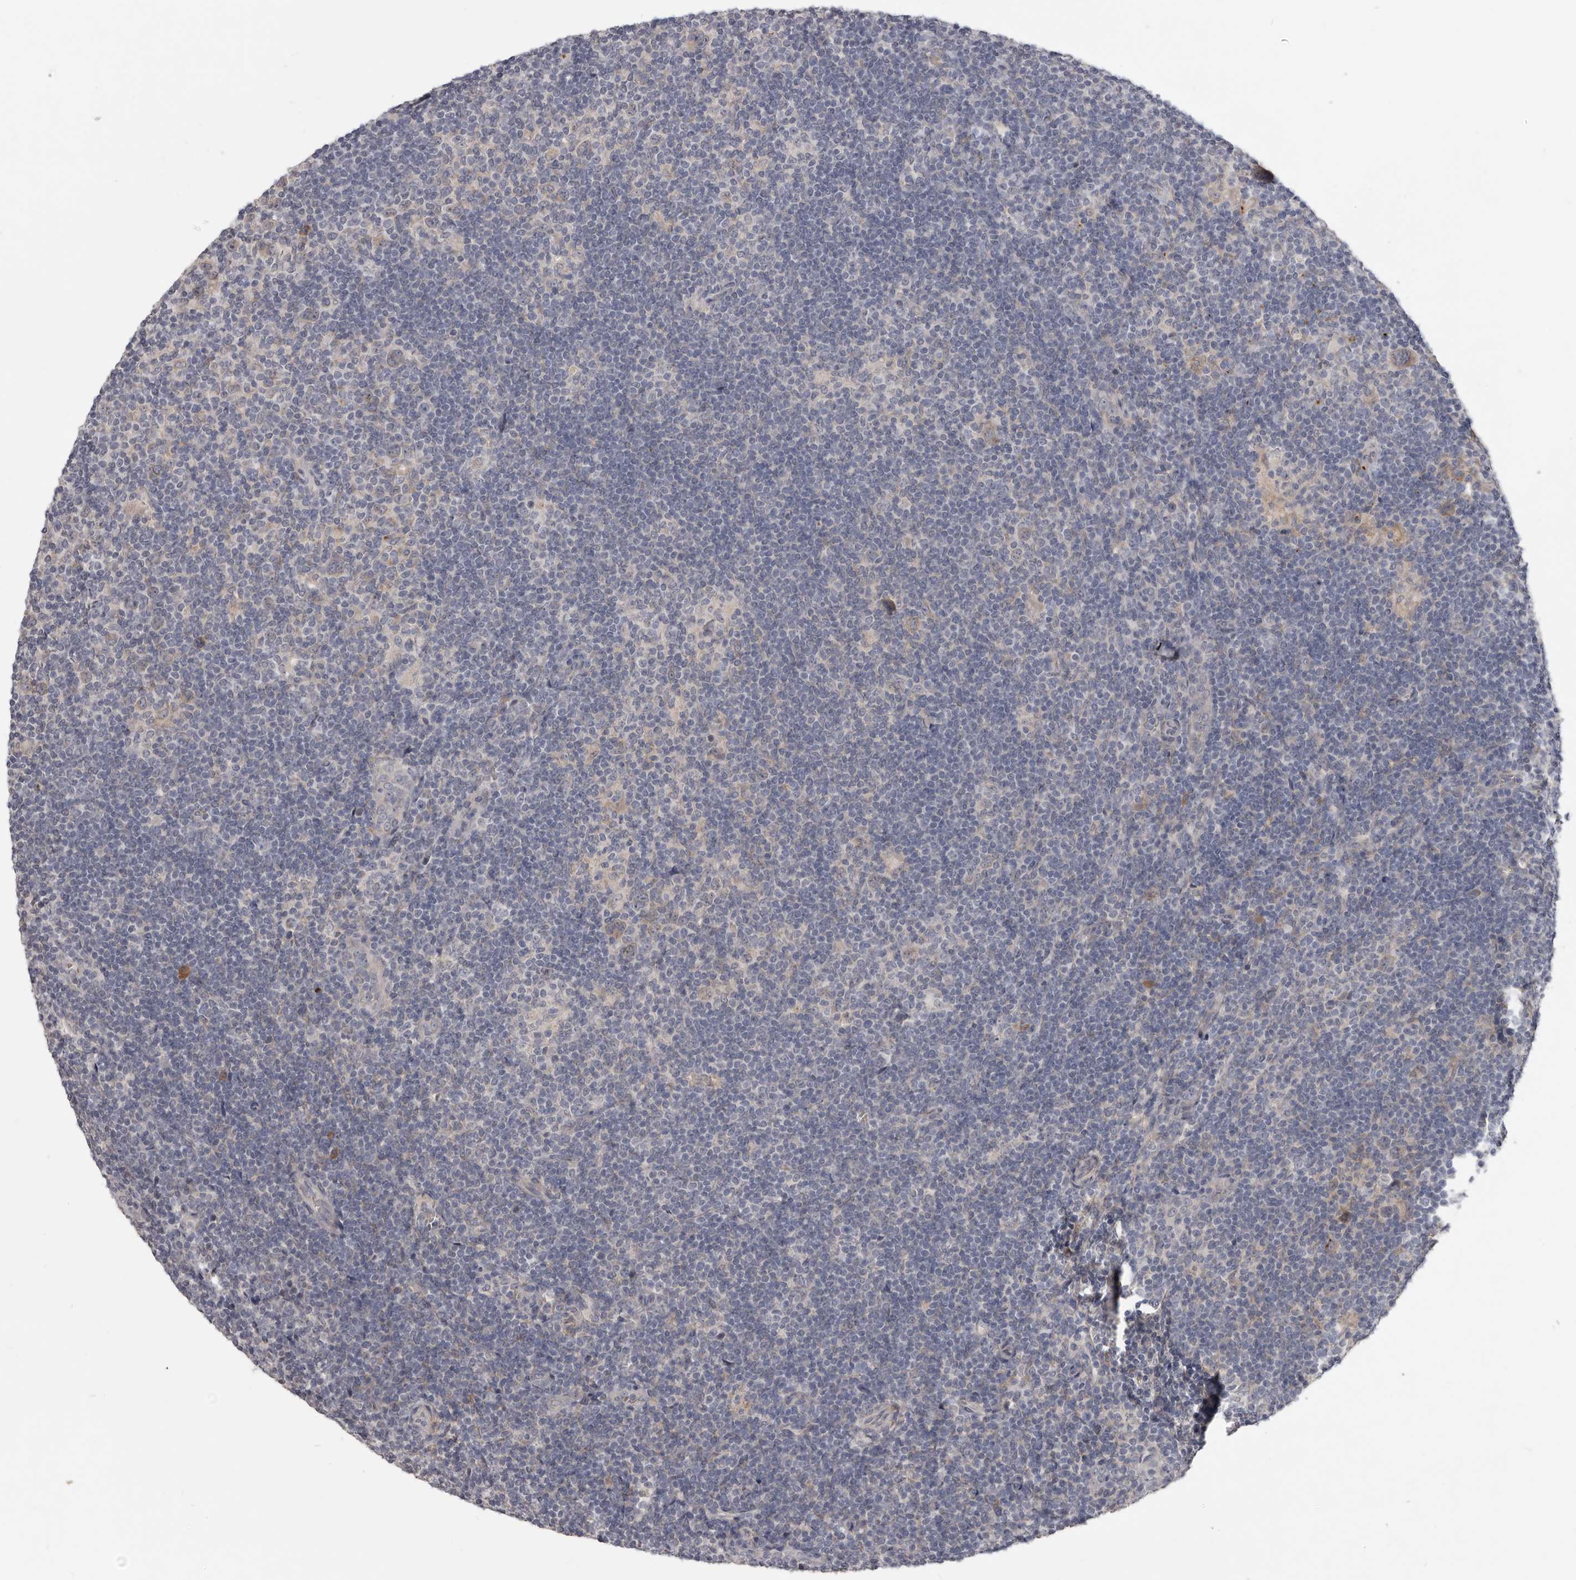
{"staining": {"intensity": "weak", "quantity": "<25%", "location": "cytoplasmic/membranous"}, "tissue": "lymphoma", "cell_type": "Tumor cells", "image_type": "cancer", "snomed": [{"axis": "morphology", "description": "Hodgkin's disease, NOS"}, {"axis": "topography", "description": "Lymph node"}], "caption": "IHC of lymphoma demonstrates no positivity in tumor cells.", "gene": "NENF", "patient": {"sex": "female", "age": 57}}